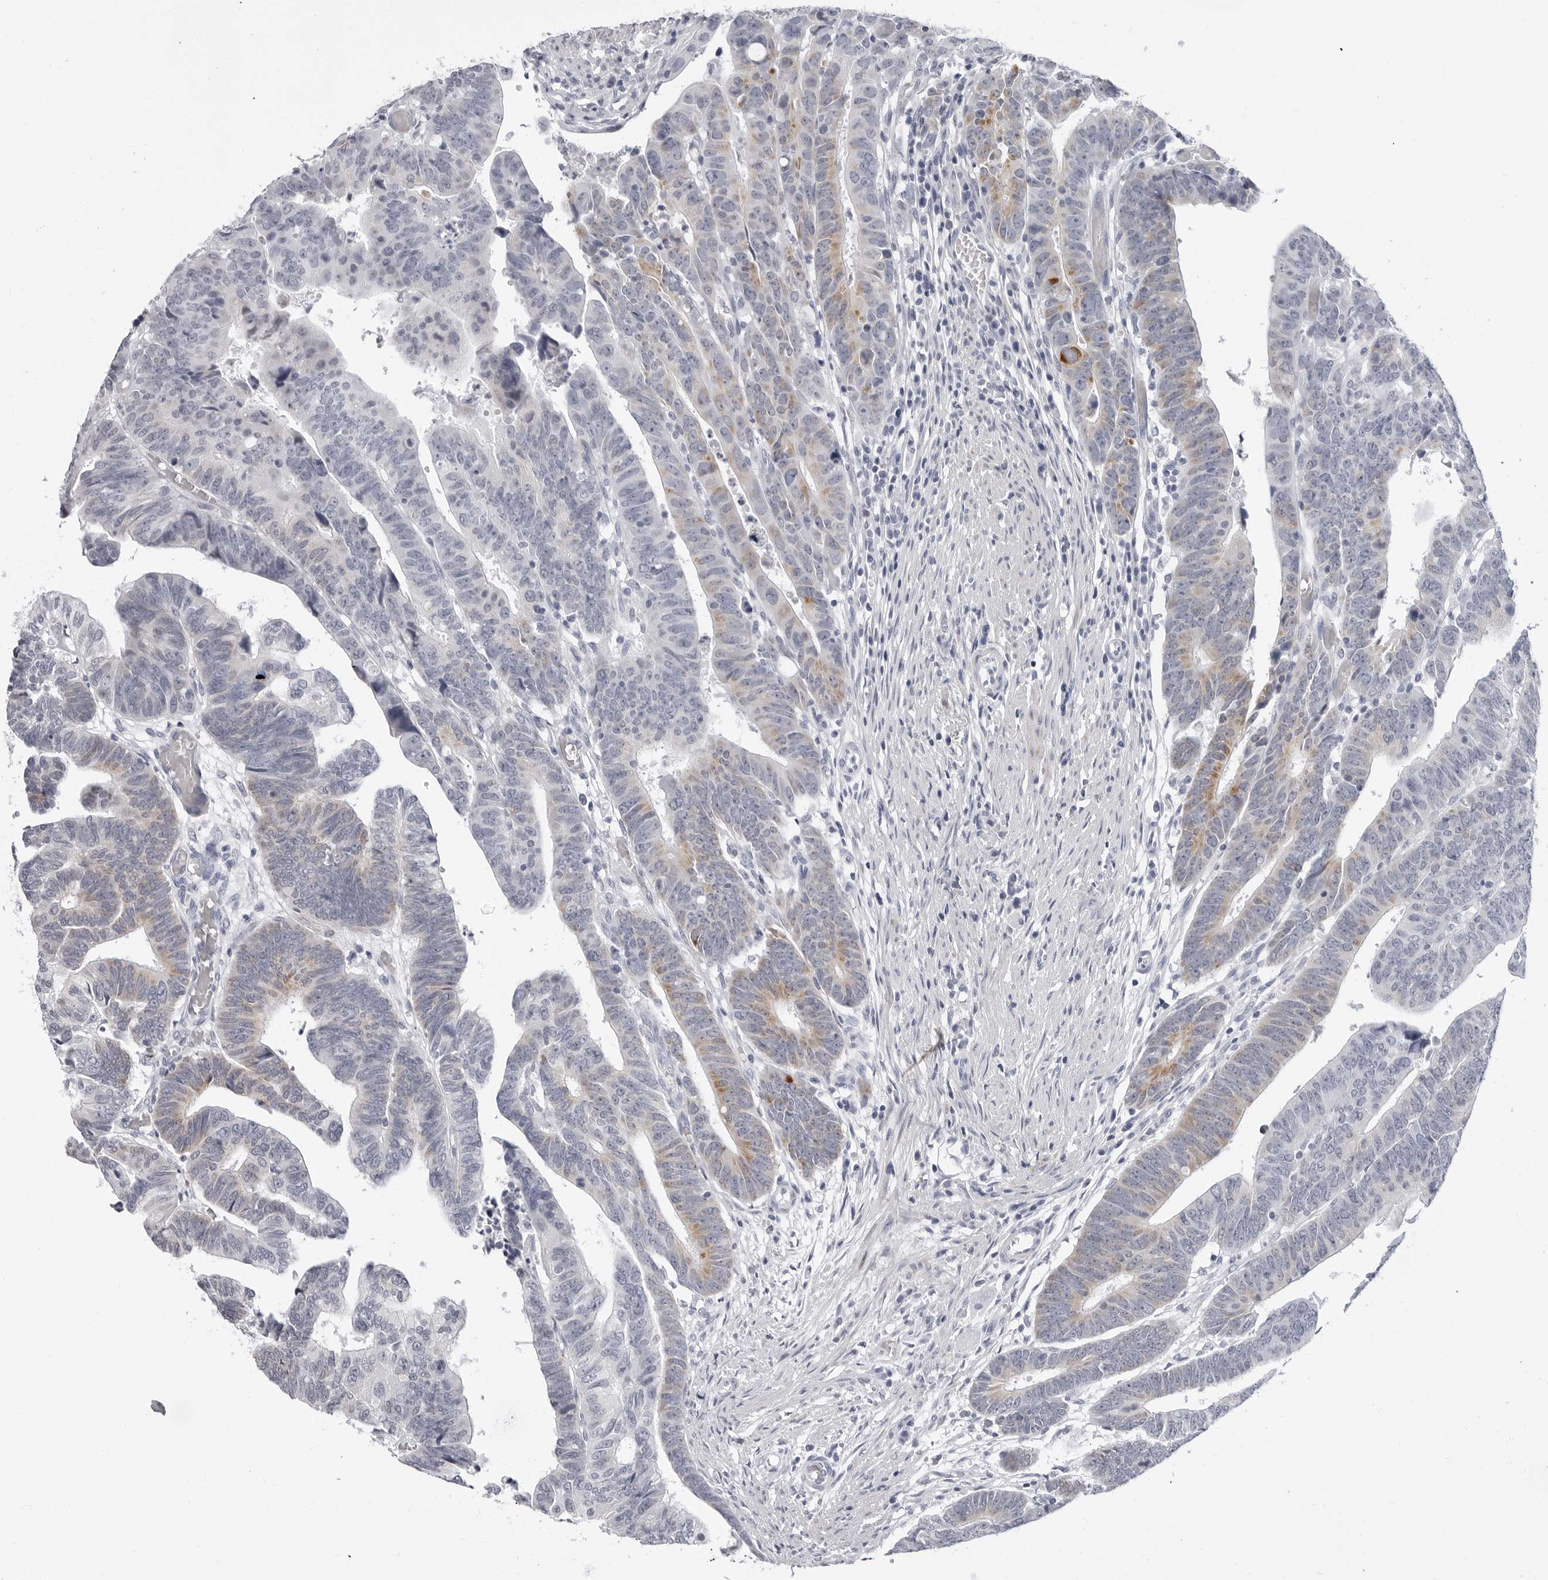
{"staining": {"intensity": "moderate", "quantity": "<25%", "location": "cytoplasmic/membranous"}, "tissue": "colorectal cancer", "cell_type": "Tumor cells", "image_type": "cancer", "snomed": [{"axis": "morphology", "description": "Adenocarcinoma, NOS"}, {"axis": "topography", "description": "Rectum"}], "caption": "IHC image of neoplastic tissue: human colorectal cancer stained using IHC displays low levels of moderate protein expression localized specifically in the cytoplasmic/membranous of tumor cells, appearing as a cytoplasmic/membranous brown color.", "gene": "ERICH3", "patient": {"sex": "female", "age": 65}}